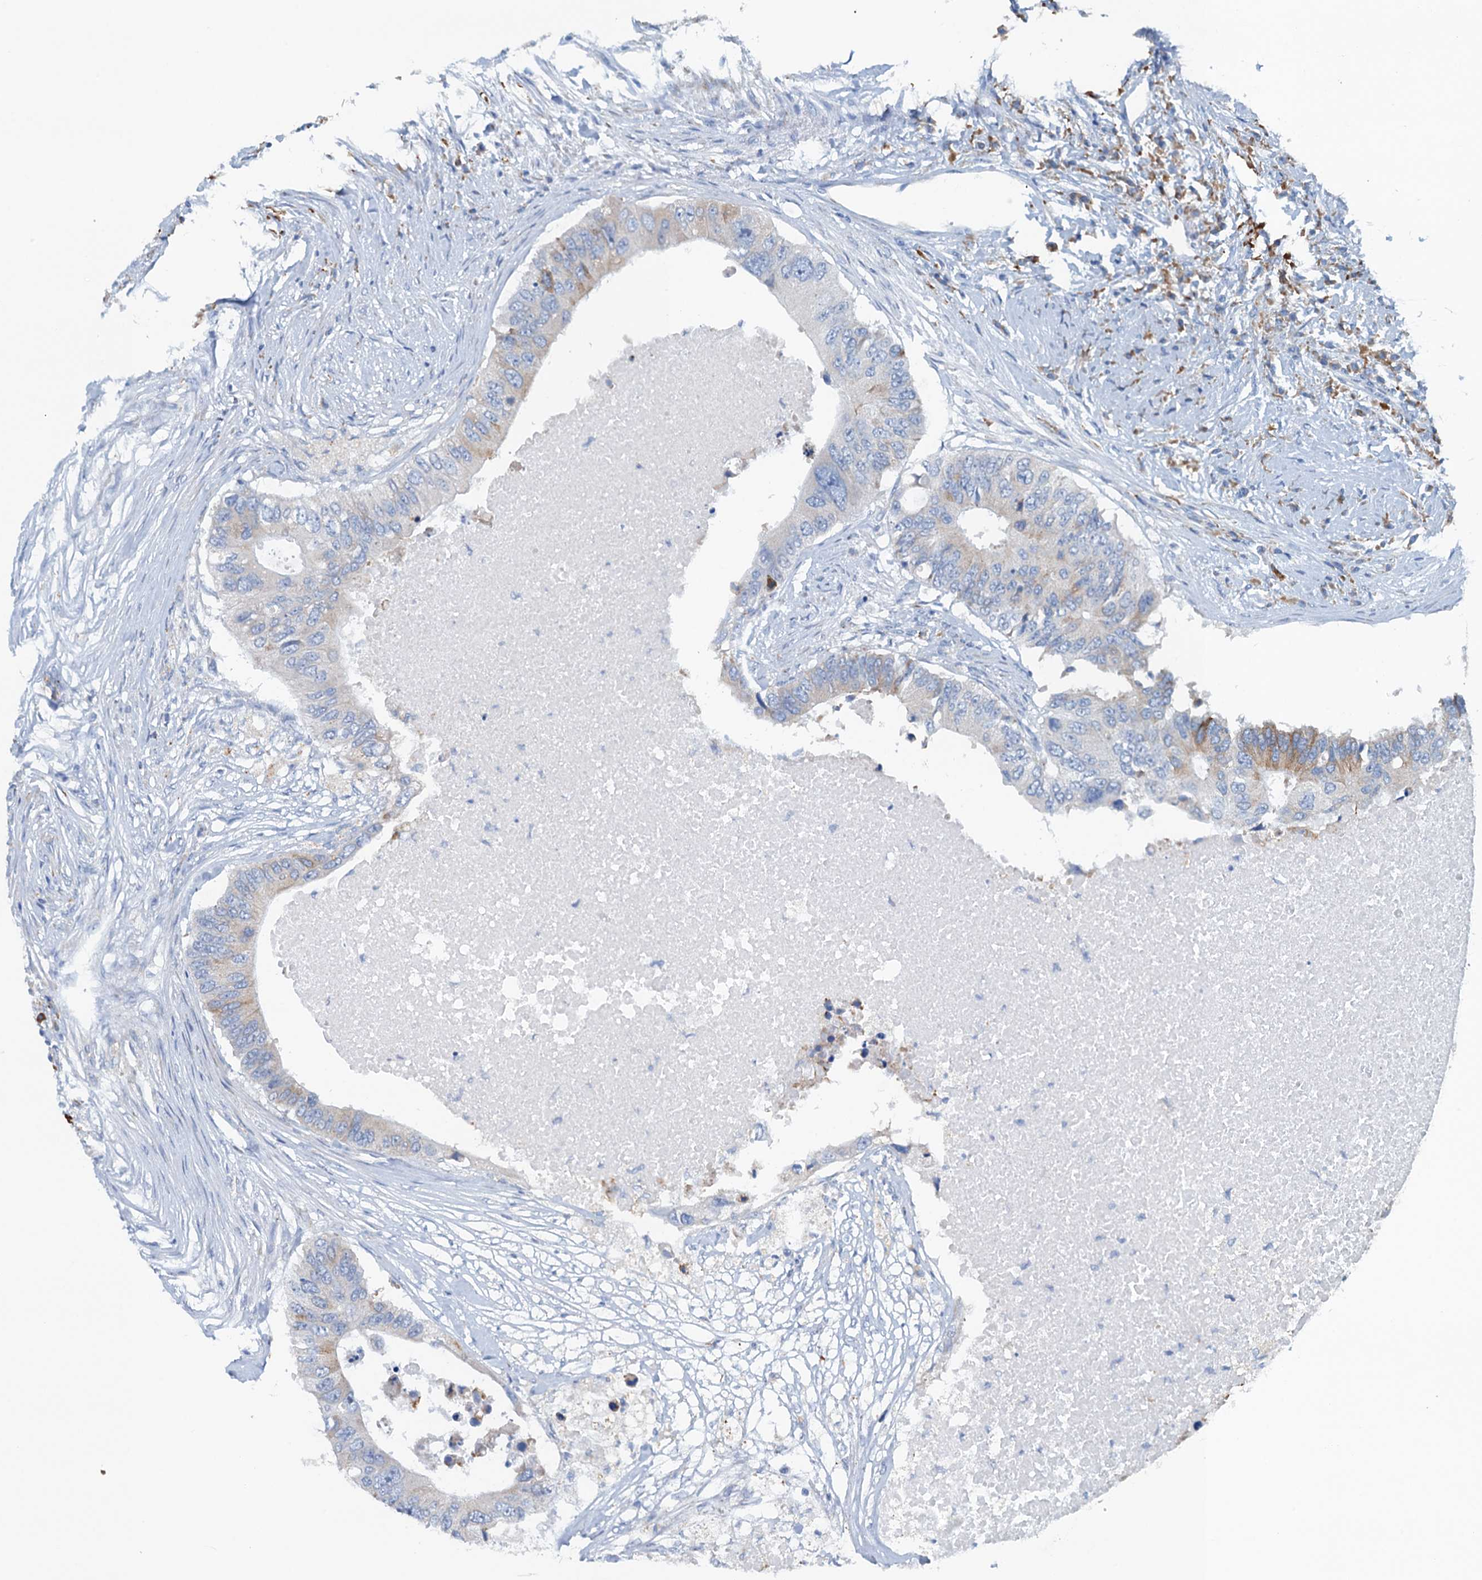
{"staining": {"intensity": "moderate", "quantity": "<25%", "location": "cytoplasmic/membranous"}, "tissue": "colorectal cancer", "cell_type": "Tumor cells", "image_type": "cancer", "snomed": [{"axis": "morphology", "description": "Adenocarcinoma, NOS"}, {"axis": "topography", "description": "Colon"}], "caption": "Protein staining by immunohistochemistry demonstrates moderate cytoplasmic/membranous positivity in about <25% of tumor cells in colorectal cancer (adenocarcinoma).", "gene": "CBLIF", "patient": {"sex": "male", "age": 71}}